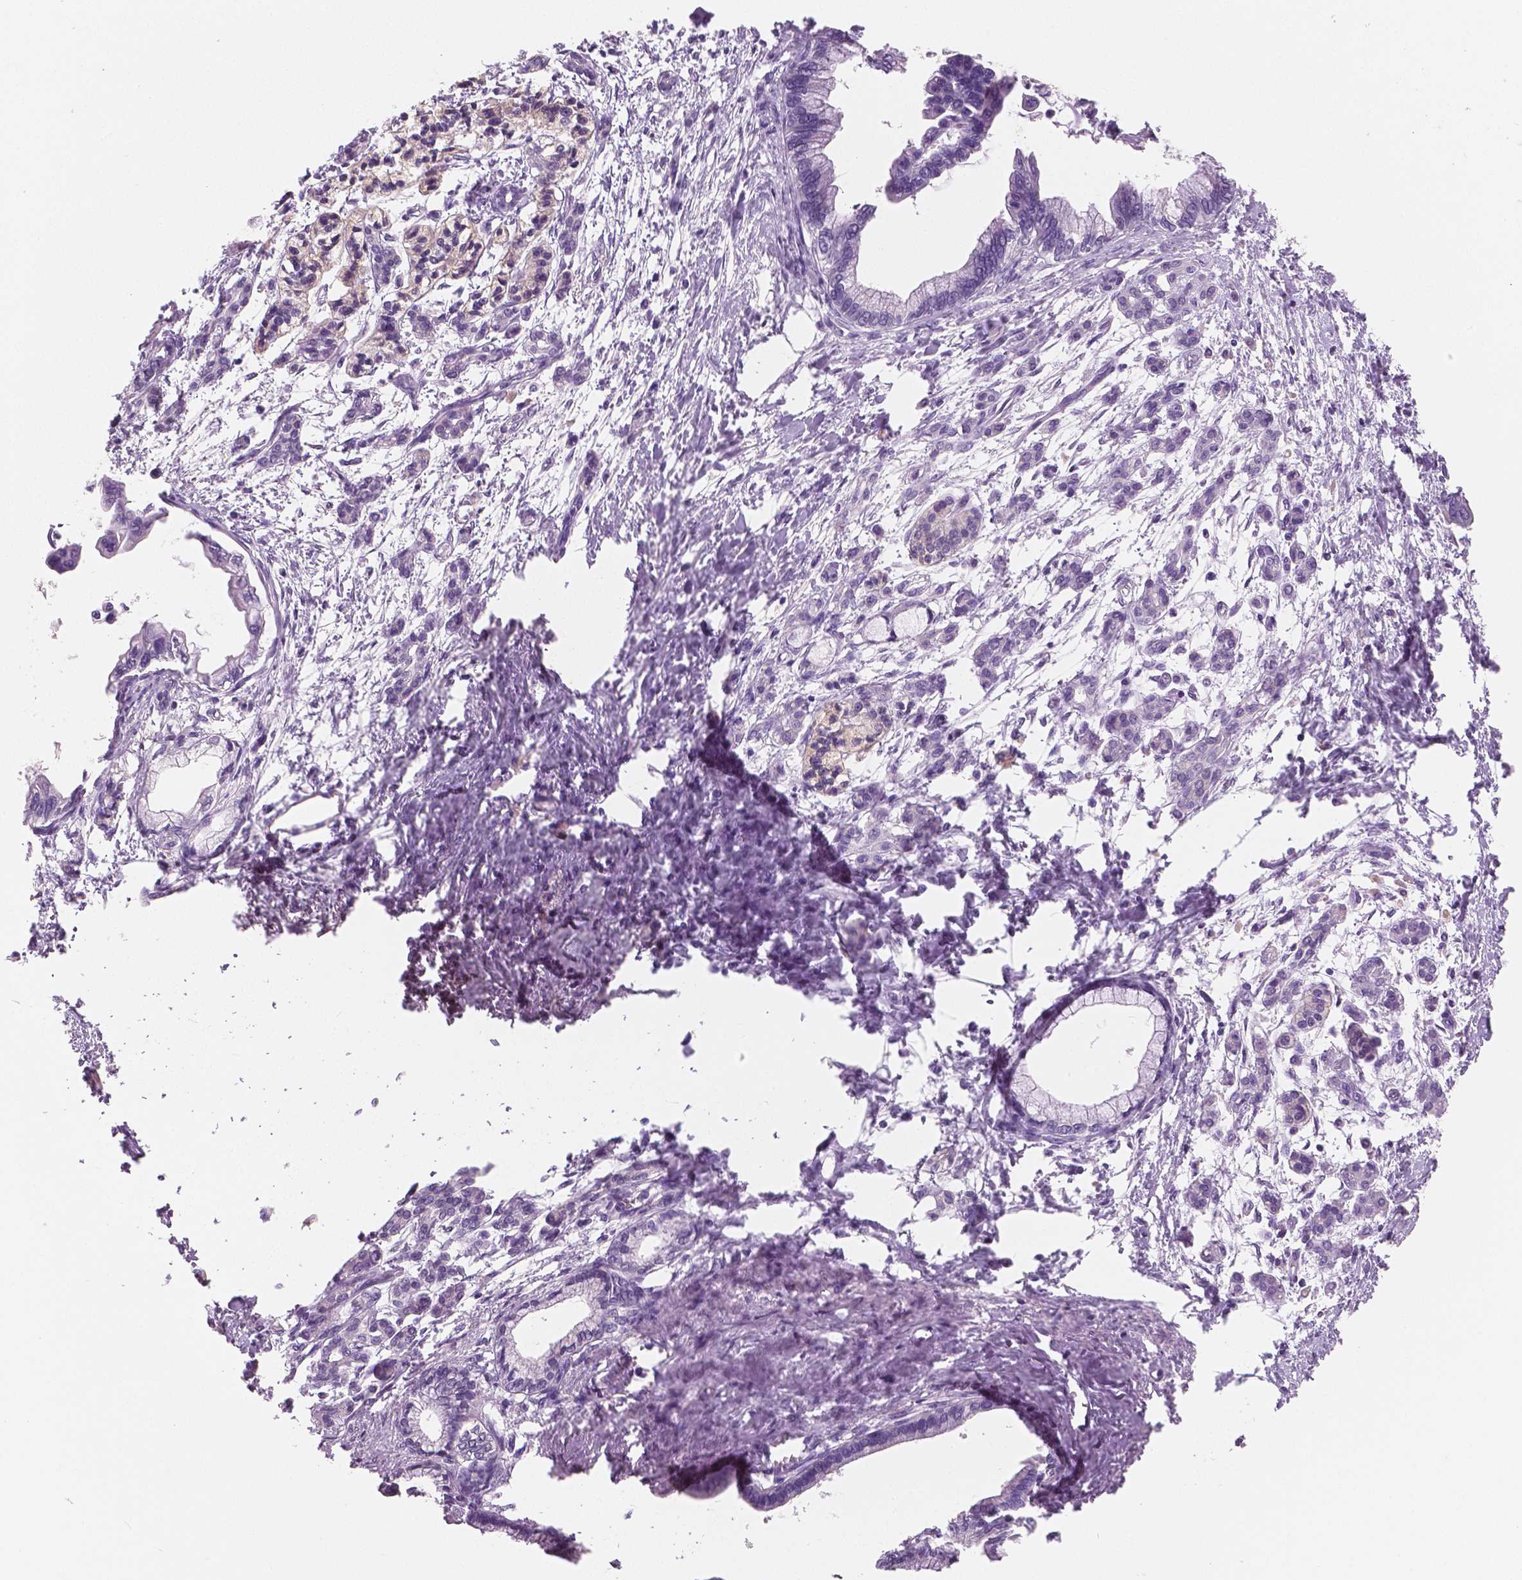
{"staining": {"intensity": "negative", "quantity": "none", "location": "none"}, "tissue": "pancreatic cancer", "cell_type": "Tumor cells", "image_type": "cancer", "snomed": [{"axis": "morphology", "description": "Adenocarcinoma, NOS"}, {"axis": "topography", "description": "Pancreas"}], "caption": "Immunohistochemical staining of adenocarcinoma (pancreatic) exhibits no significant staining in tumor cells. (DAB (3,3'-diaminobenzidine) immunohistochemistry (IHC), high magnification).", "gene": "NECAB2", "patient": {"sex": "male", "age": 61}}